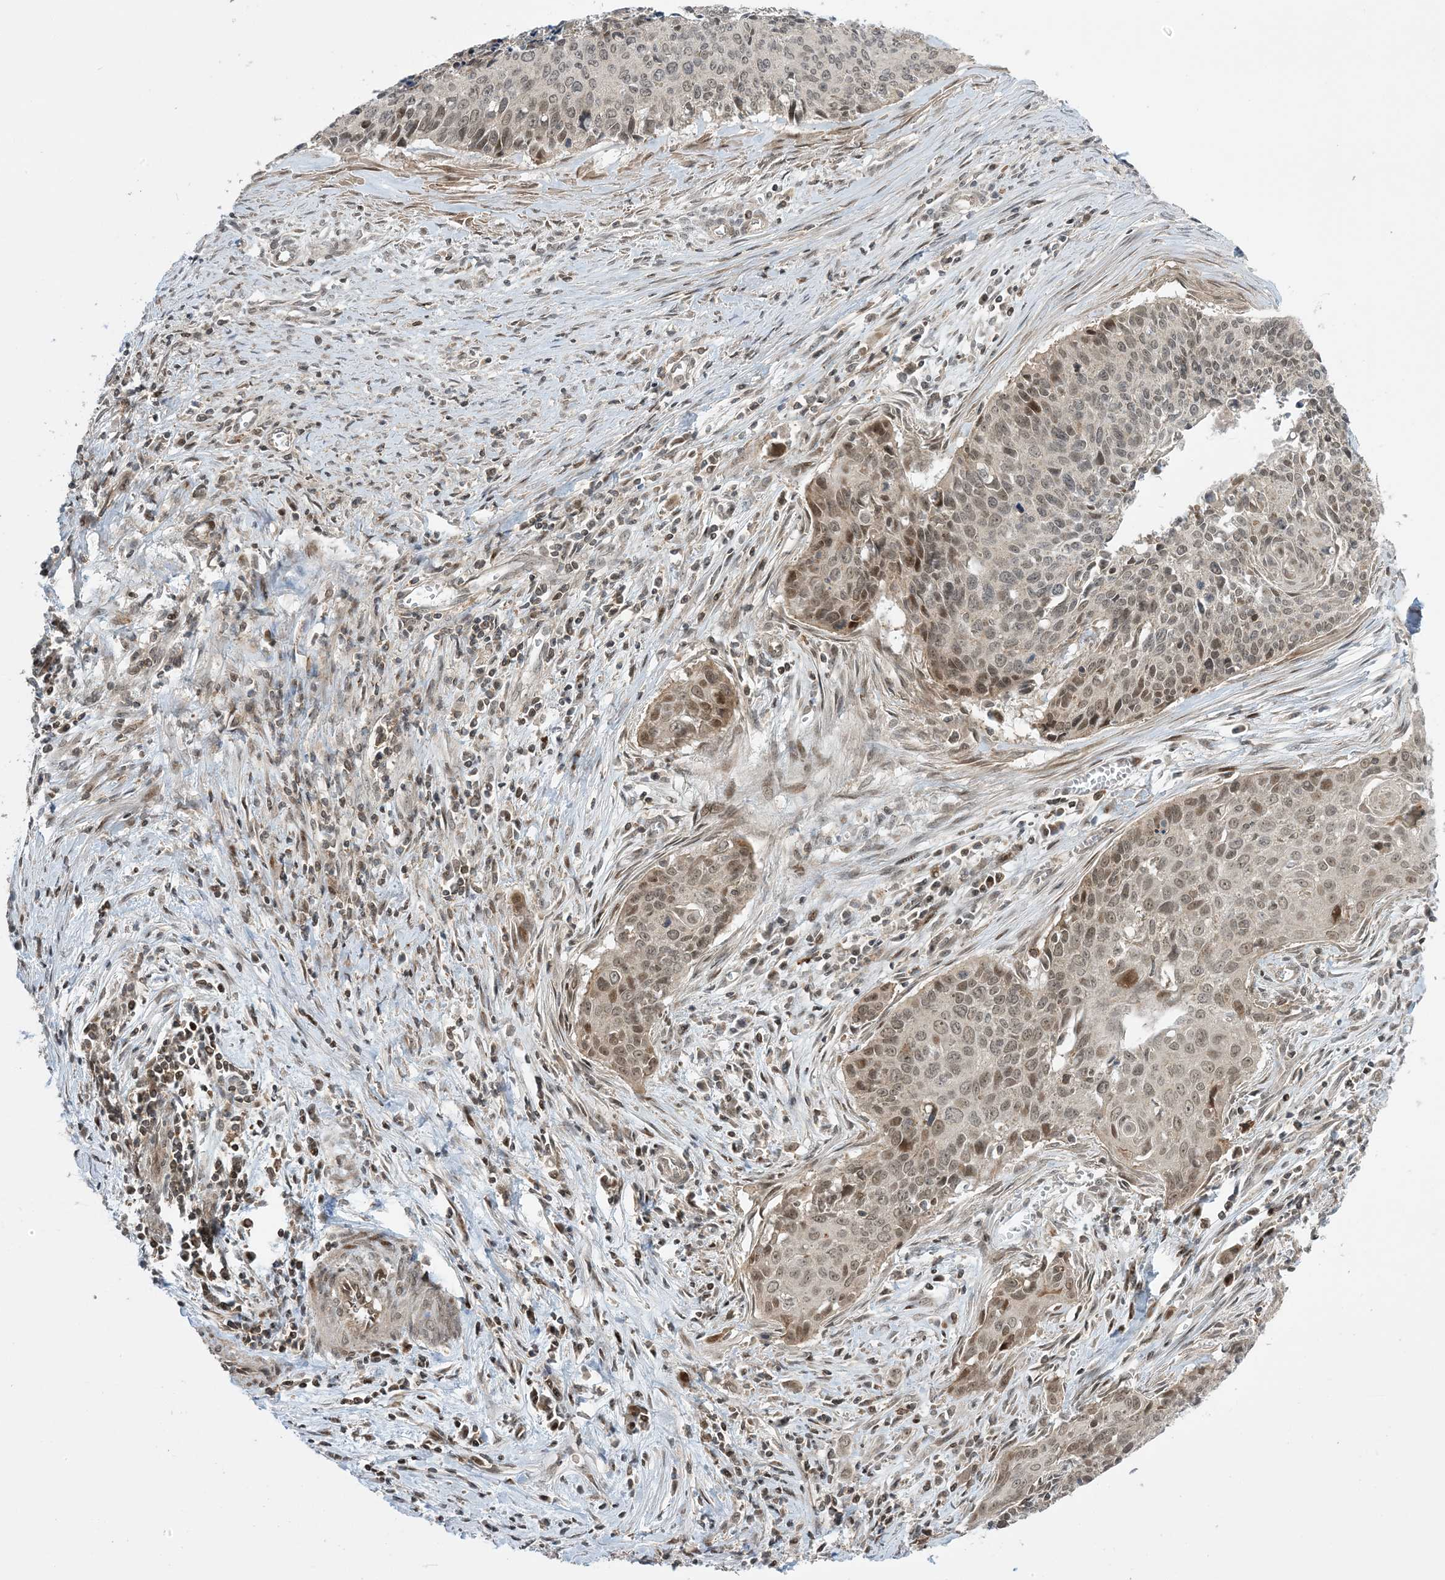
{"staining": {"intensity": "weak", "quantity": ">75%", "location": "nuclear"}, "tissue": "cervical cancer", "cell_type": "Tumor cells", "image_type": "cancer", "snomed": [{"axis": "morphology", "description": "Squamous cell carcinoma, NOS"}, {"axis": "topography", "description": "Cervix"}], "caption": "Cervical squamous cell carcinoma stained with a brown dye reveals weak nuclear positive expression in about >75% of tumor cells.", "gene": "PHLDB2", "patient": {"sex": "female", "age": 55}}